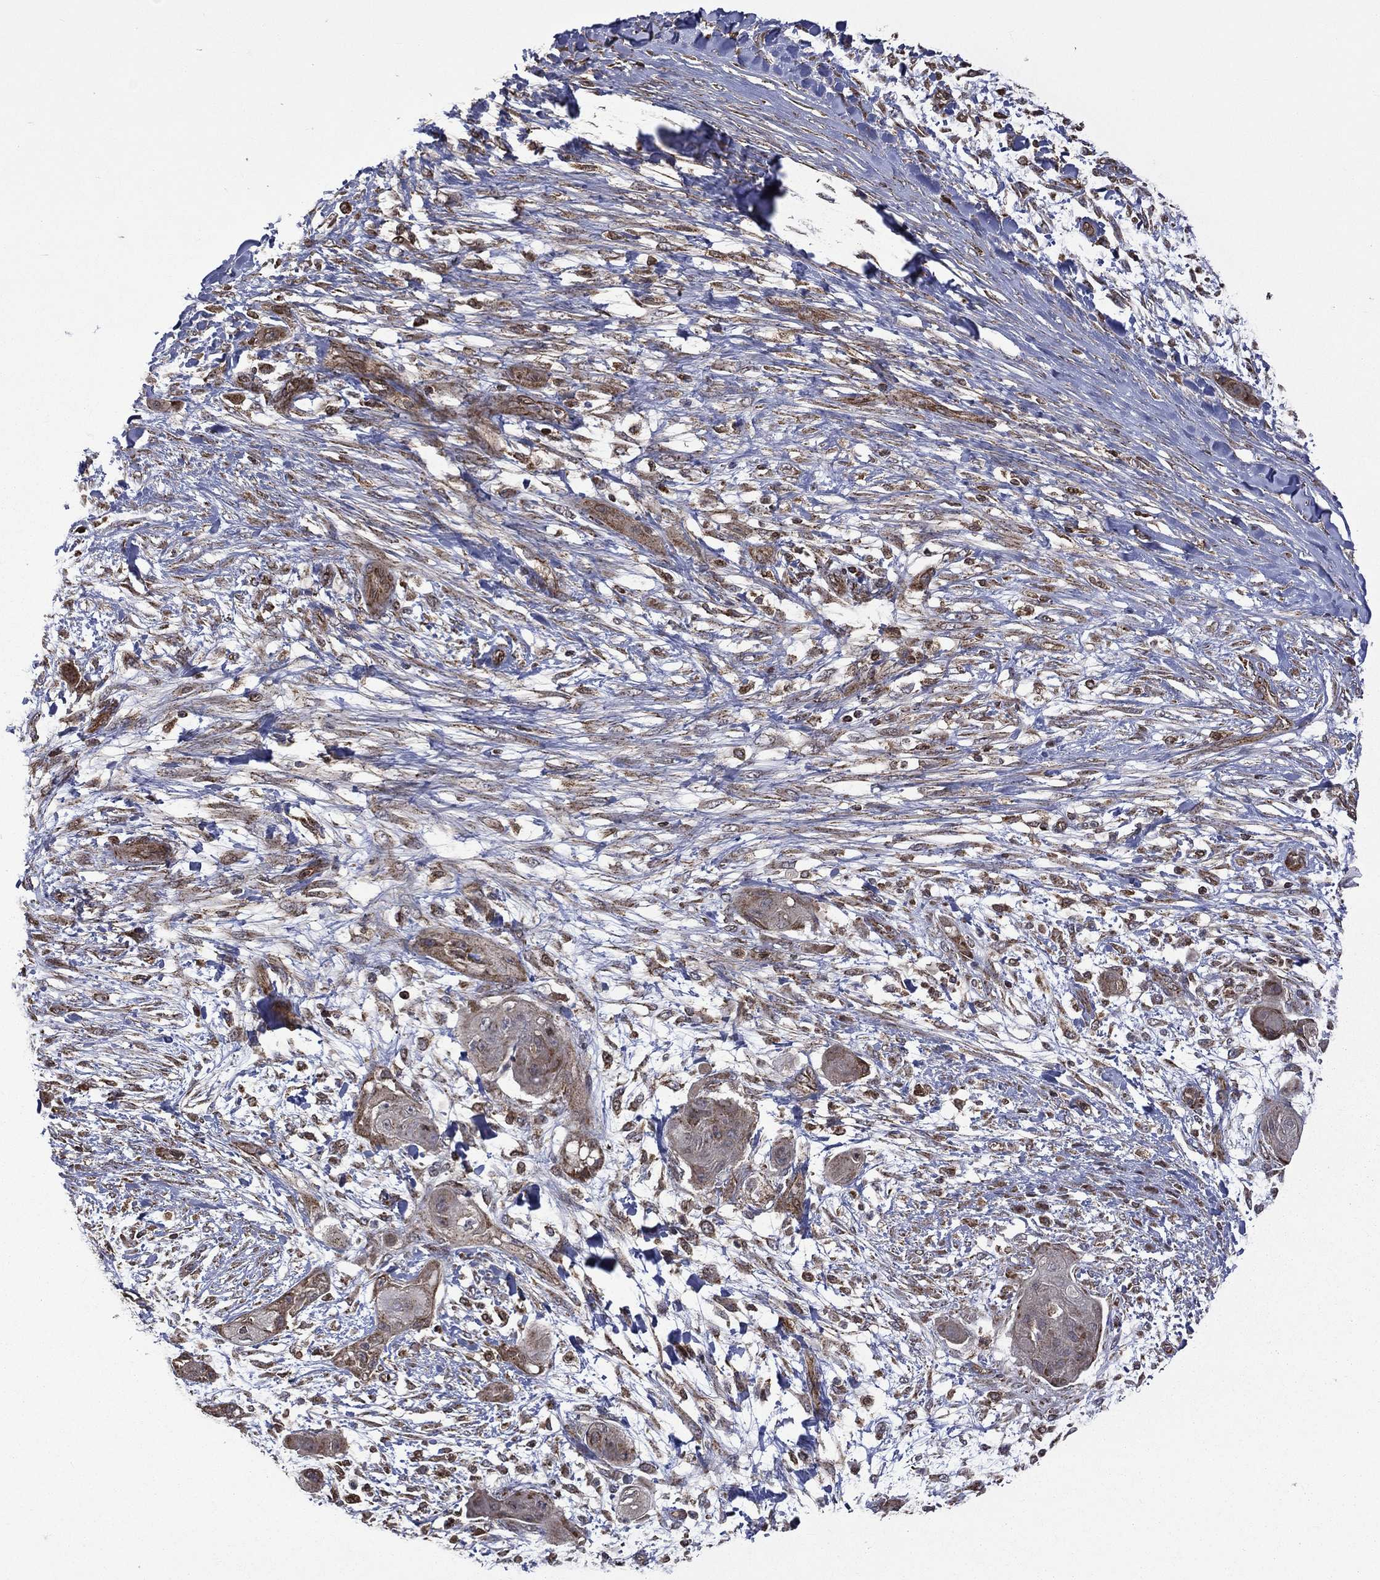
{"staining": {"intensity": "weak", "quantity": ">75%", "location": "cytoplasmic/membranous"}, "tissue": "skin cancer", "cell_type": "Tumor cells", "image_type": "cancer", "snomed": [{"axis": "morphology", "description": "Squamous cell carcinoma, NOS"}, {"axis": "topography", "description": "Skin"}], "caption": "Tumor cells show low levels of weak cytoplasmic/membranous positivity in approximately >75% of cells in squamous cell carcinoma (skin).", "gene": "GIMAP6", "patient": {"sex": "male", "age": 62}}